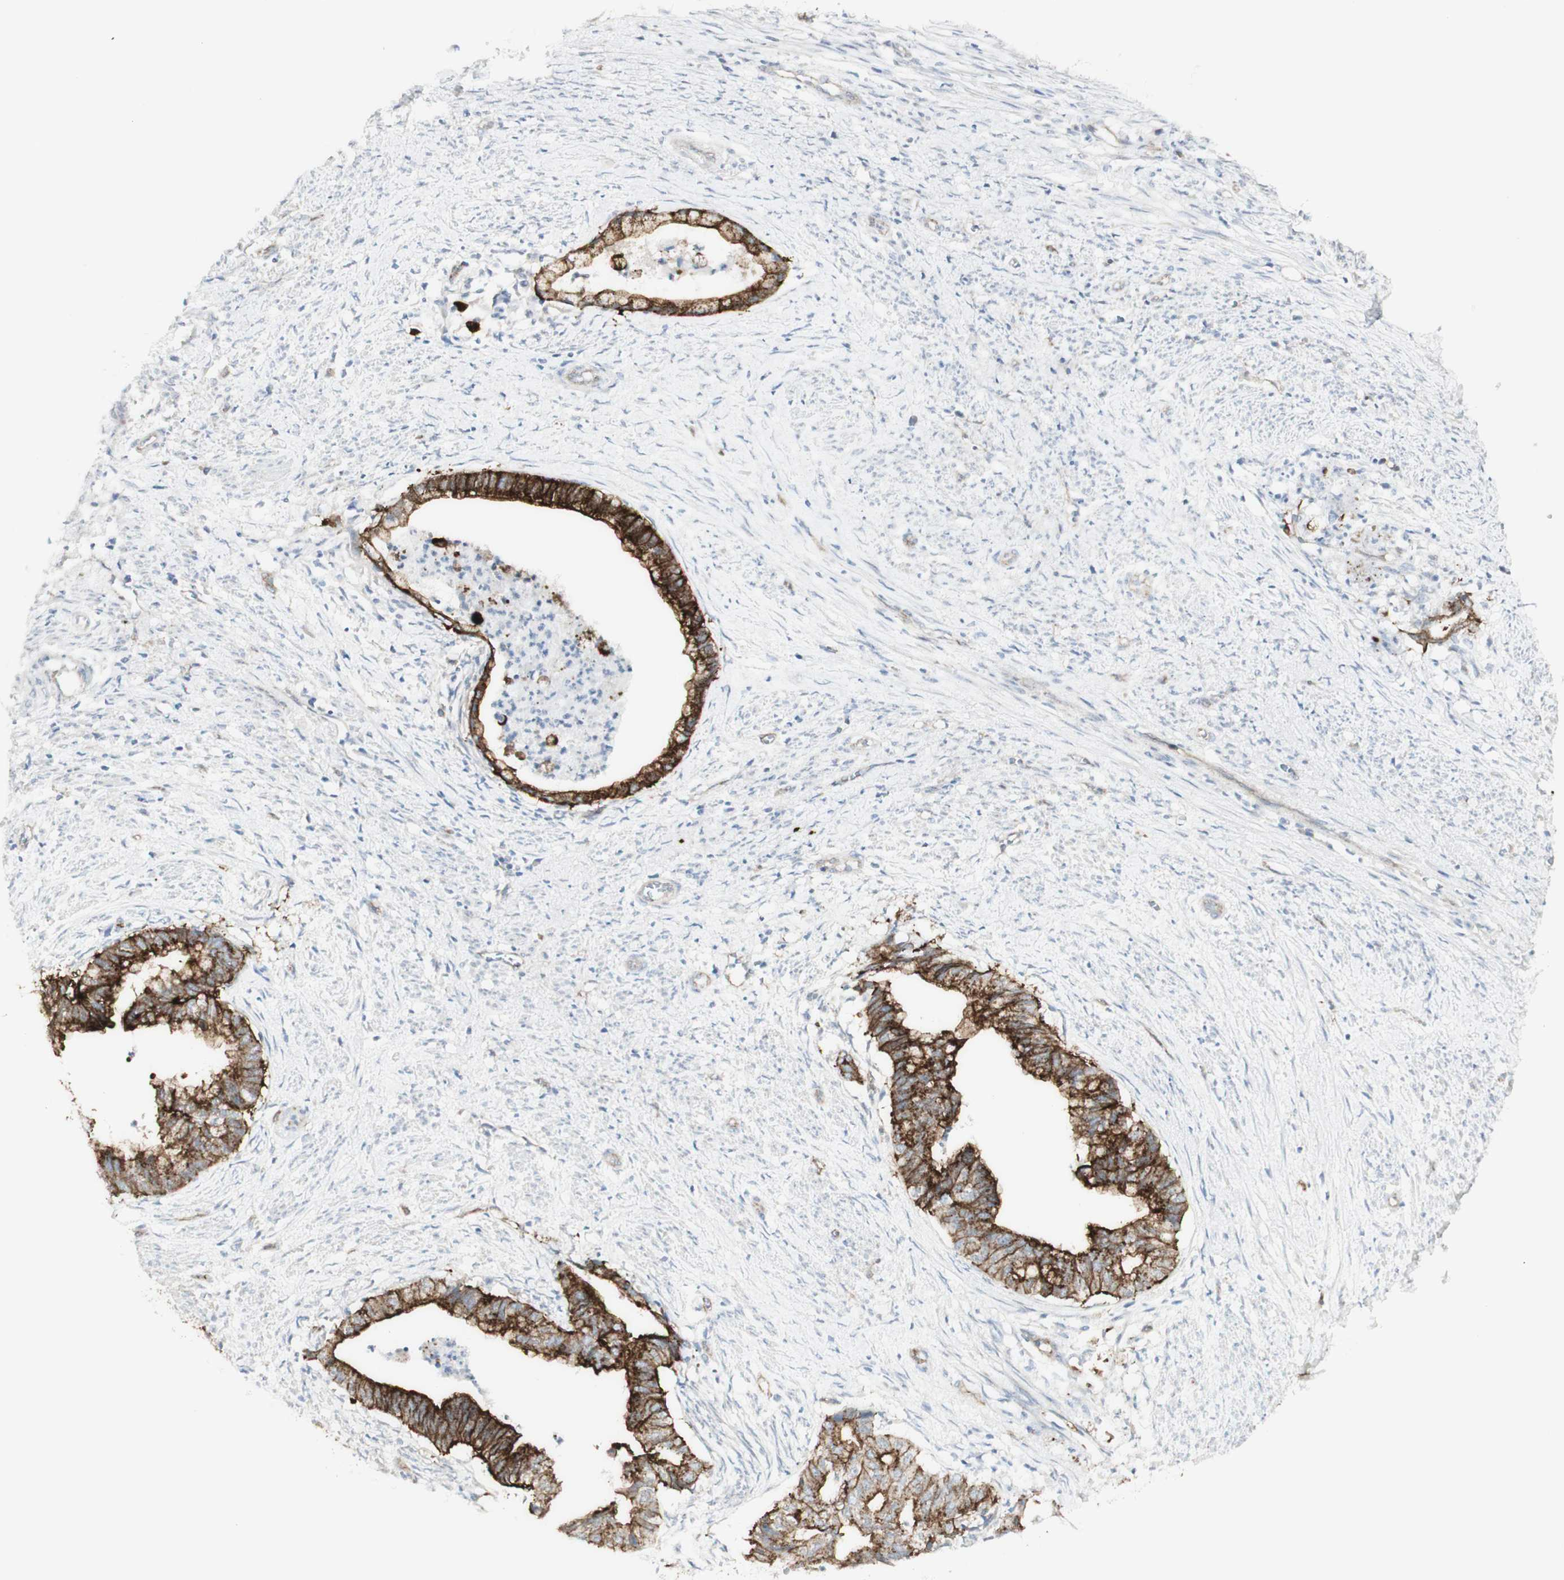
{"staining": {"intensity": "strong", "quantity": "25%-75%", "location": "cytoplasmic/membranous"}, "tissue": "endometrial cancer", "cell_type": "Tumor cells", "image_type": "cancer", "snomed": [{"axis": "morphology", "description": "Necrosis, NOS"}, {"axis": "morphology", "description": "Adenocarcinoma, NOS"}, {"axis": "topography", "description": "Endometrium"}], "caption": "Immunohistochemical staining of adenocarcinoma (endometrial) exhibits high levels of strong cytoplasmic/membranous staining in approximately 25%-75% of tumor cells. (DAB IHC with brightfield microscopy, high magnification).", "gene": "MYO6", "patient": {"sex": "female", "age": 79}}